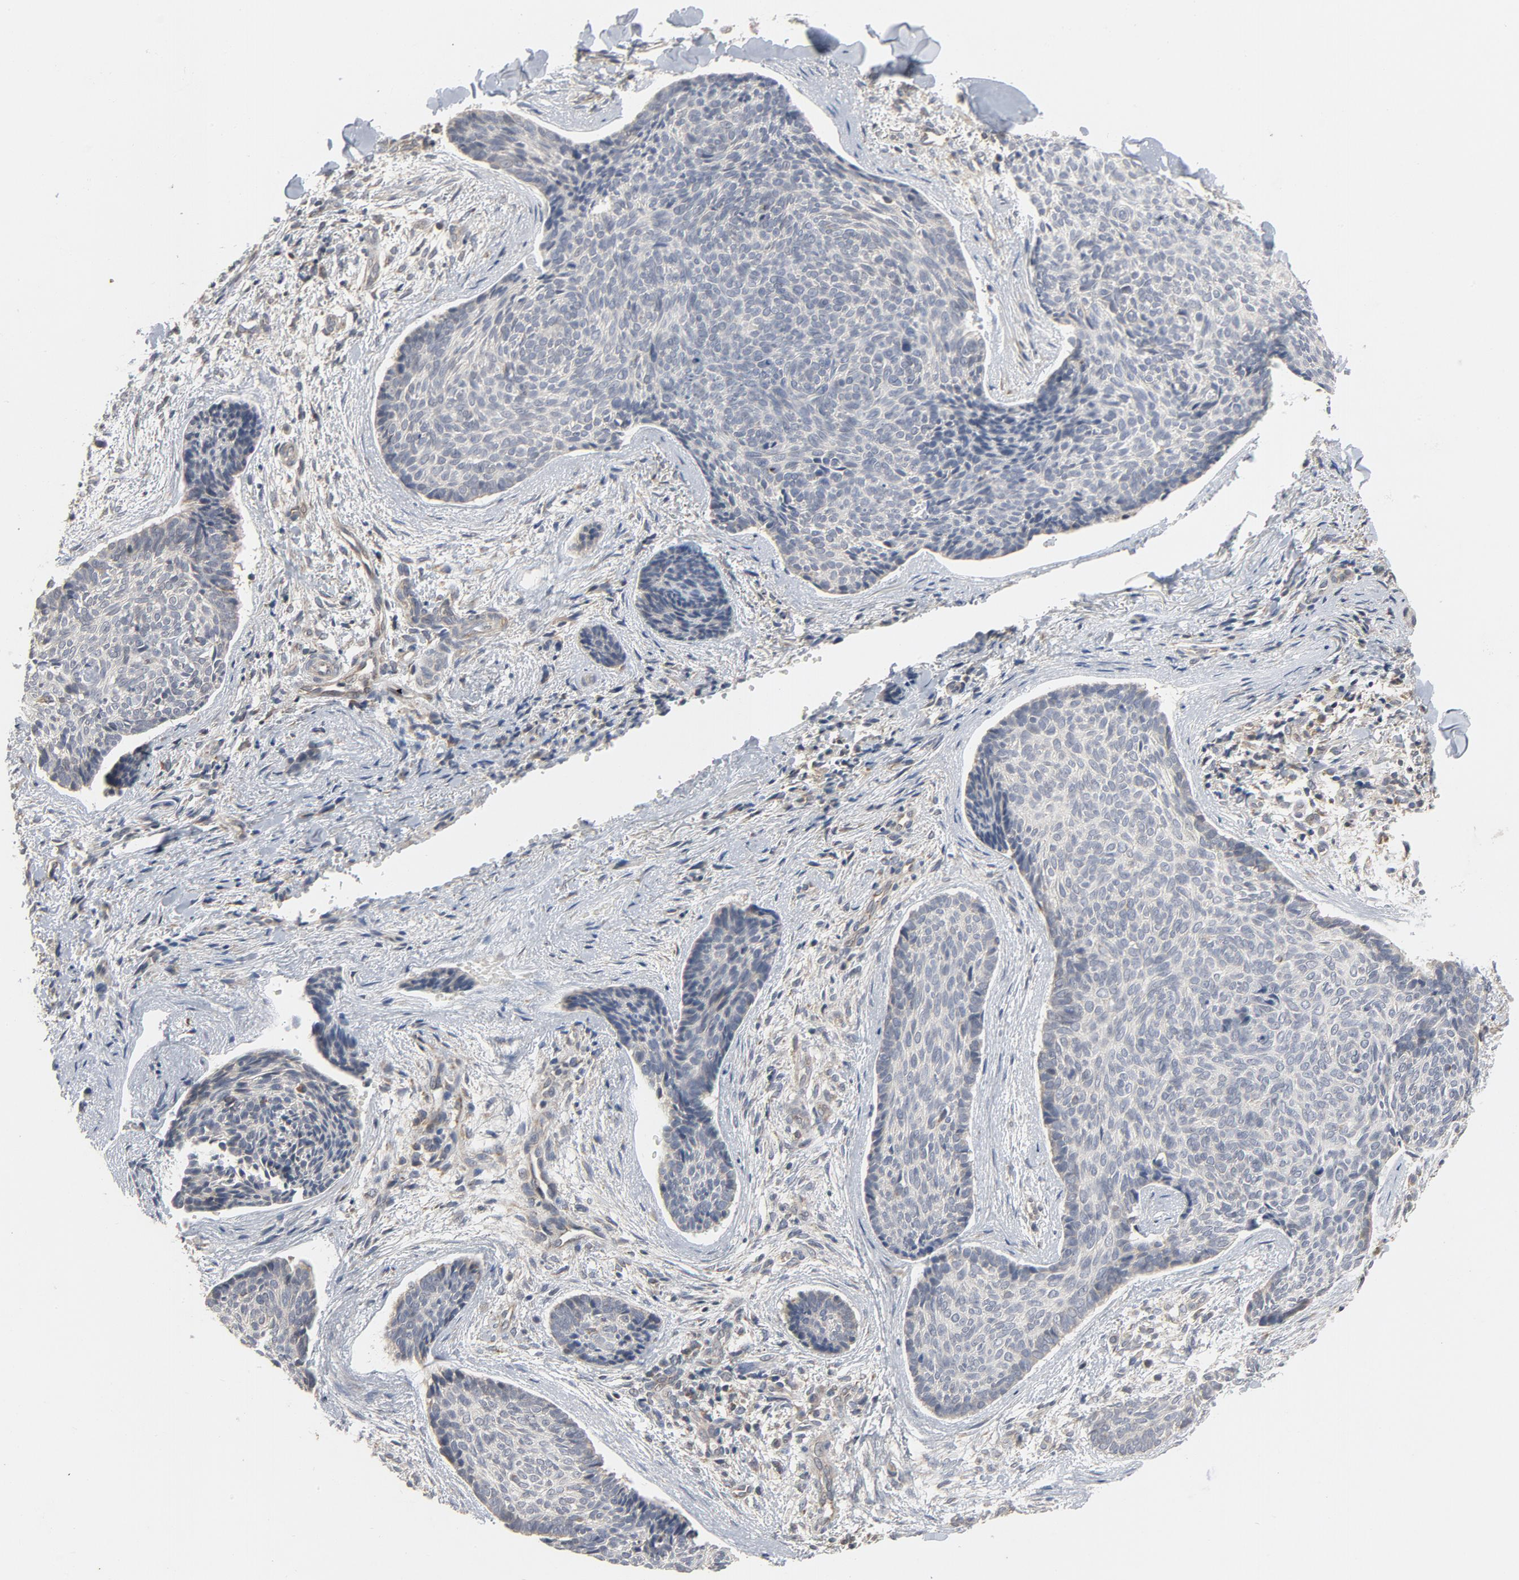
{"staining": {"intensity": "weak", "quantity": "<25%", "location": "cytoplasmic/membranous"}, "tissue": "skin cancer", "cell_type": "Tumor cells", "image_type": "cancer", "snomed": [{"axis": "morphology", "description": "Normal tissue, NOS"}, {"axis": "morphology", "description": "Basal cell carcinoma"}, {"axis": "topography", "description": "Skin"}], "caption": "Tumor cells show no significant protein staining in skin cancer. (DAB IHC, high magnification).", "gene": "C14orf119", "patient": {"sex": "female", "age": 57}}